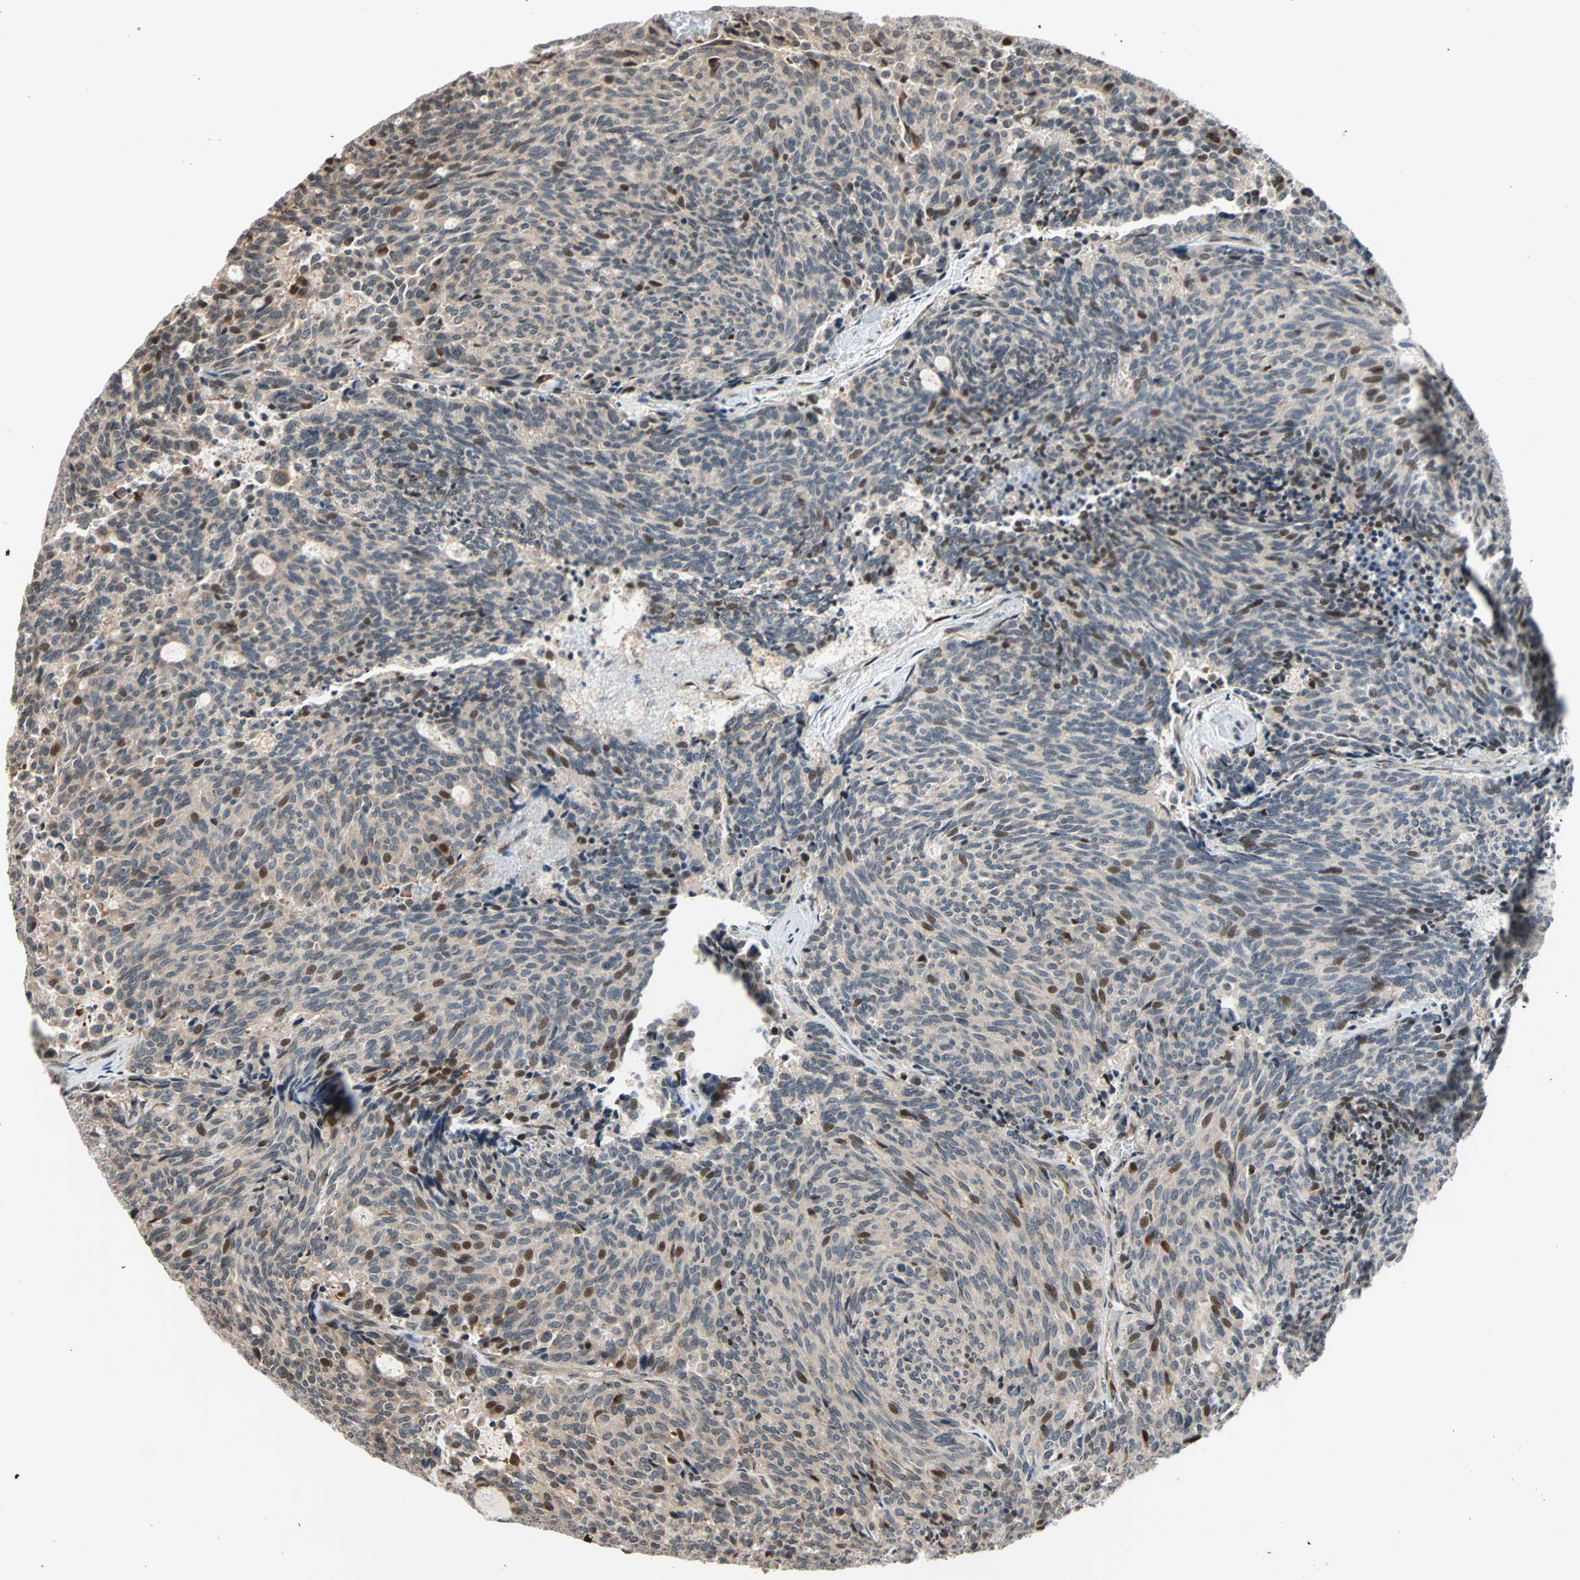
{"staining": {"intensity": "moderate", "quantity": "<25%", "location": "cytoplasmic/membranous,nuclear"}, "tissue": "carcinoid", "cell_type": "Tumor cells", "image_type": "cancer", "snomed": [{"axis": "morphology", "description": "Carcinoid, malignant, NOS"}, {"axis": "topography", "description": "Pancreas"}], "caption": "Carcinoid (malignant) stained with a brown dye displays moderate cytoplasmic/membranous and nuclear positive expression in about <25% of tumor cells.", "gene": "HECW1", "patient": {"sex": "female", "age": 54}}